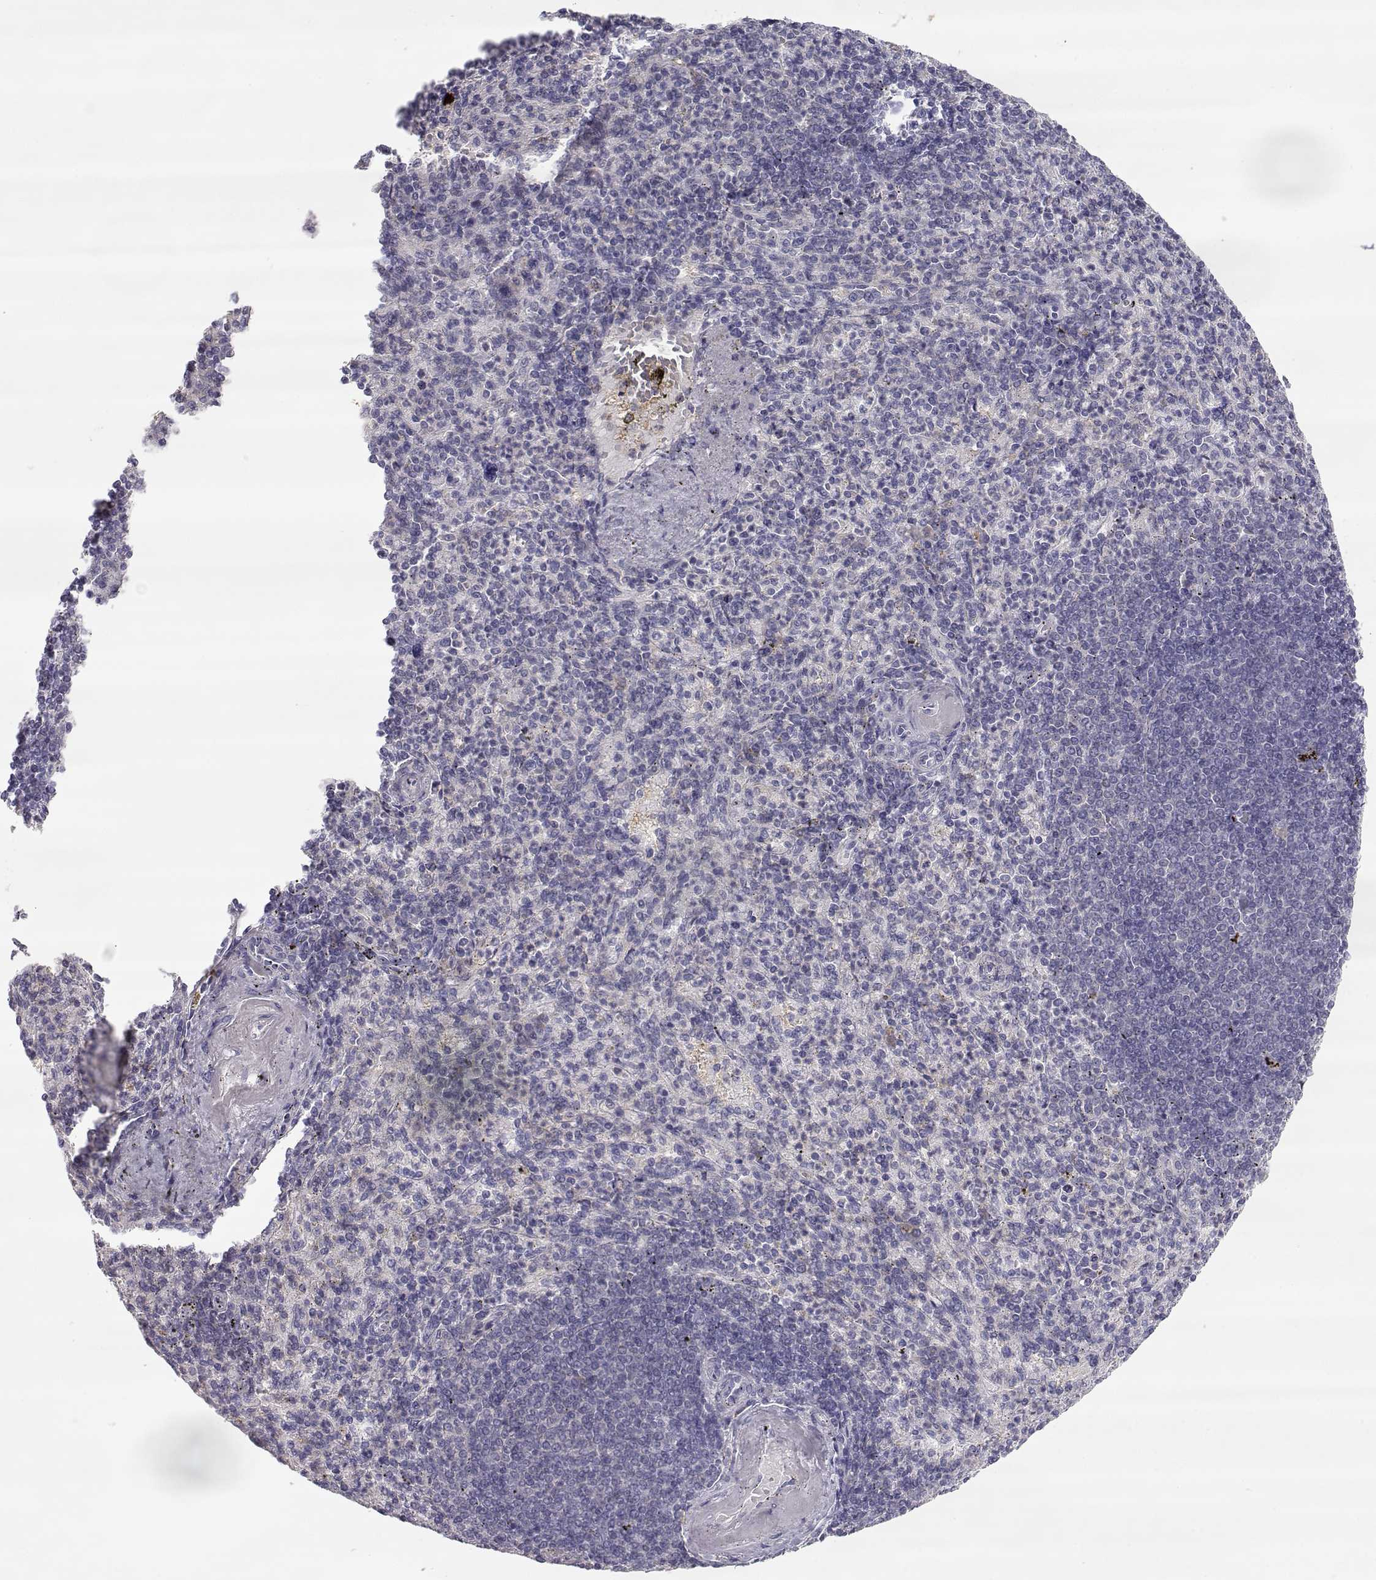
{"staining": {"intensity": "negative", "quantity": "none", "location": "none"}, "tissue": "spleen", "cell_type": "Cells in red pulp", "image_type": "normal", "snomed": [{"axis": "morphology", "description": "Normal tissue, NOS"}, {"axis": "topography", "description": "Spleen"}], "caption": "Immunohistochemistry photomicrograph of unremarkable spleen stained for a protein (brown), which displays no staining in cells in red pulp. The staining is performed using DAB (3,3'-diaminobenzidine) brown chromogen with nuclei counter-stained in using hematoxylin.", "gene": "NPVF", "patient": {"sex": "female", "age": 74}}